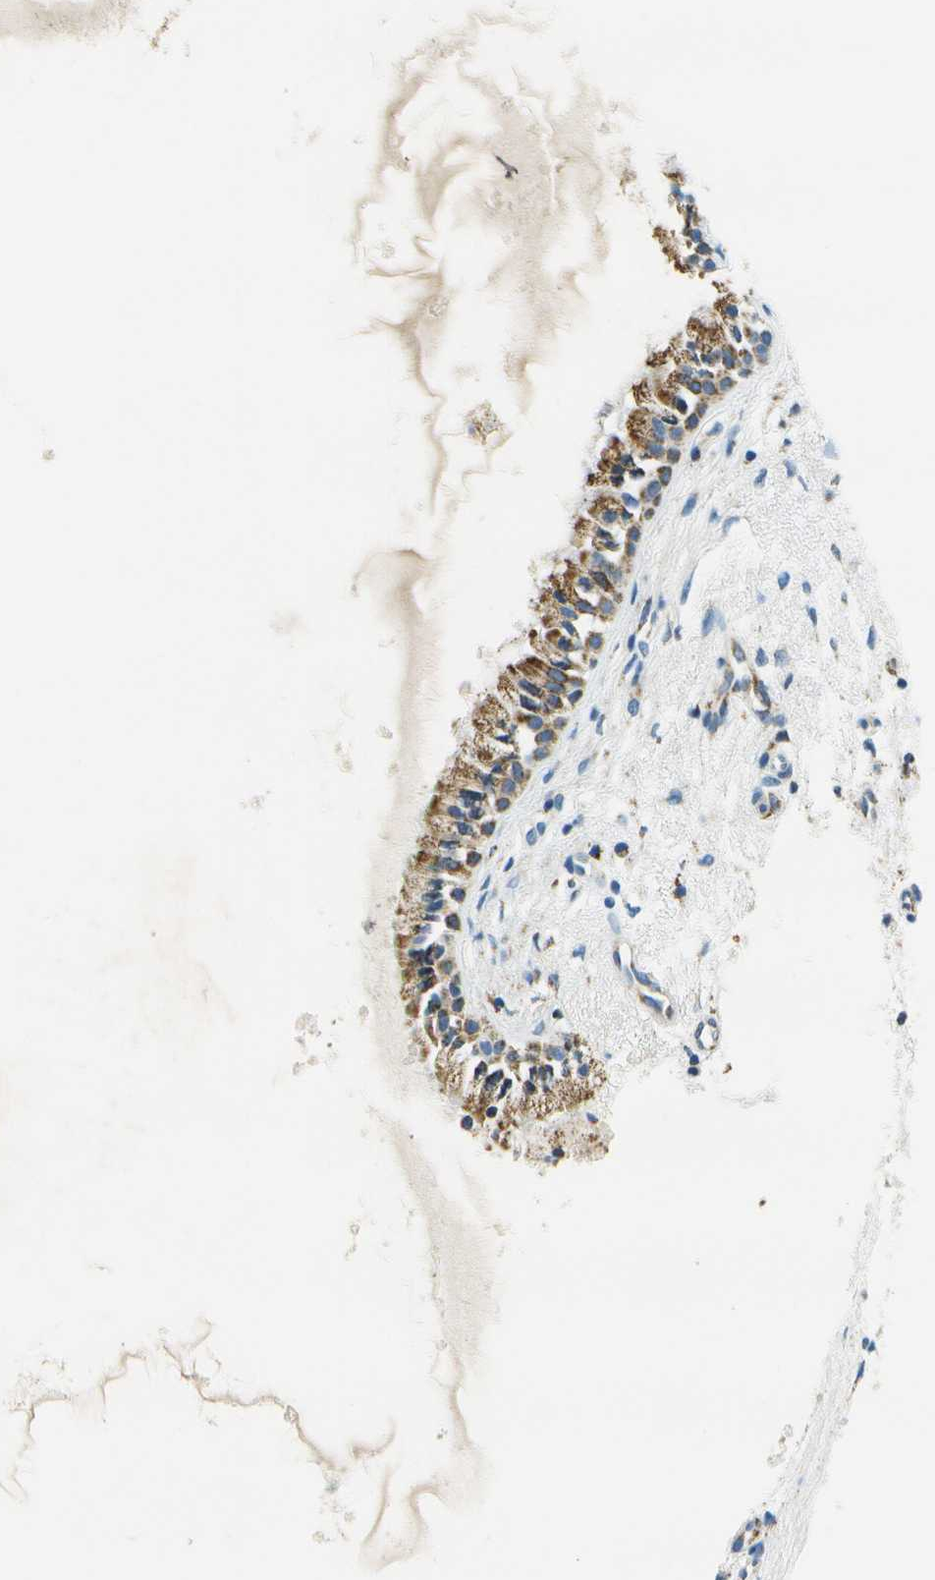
{"staining": {"intensity": "moderate", "quantity": ">75%", "location": "cytoplasmic/membranous"}, "tissue": "nasopharynx", "cell_type": "Respiratory epithelial cells", "image_type": "normal", "snomed": [{"axis": "morphology", "description": "Normal tissue, NOS"}, {"axis": "topography", "description": "Nasopharynx"}], "caption": "Human nasopharynx stained for a protein (brown) shows moderate cytoplasmic/membranous positive positivity in approximately >75% of respiratory epithelial cells.", "gene": "HLCS", "patient": {"sex": "male", "age": 21}}